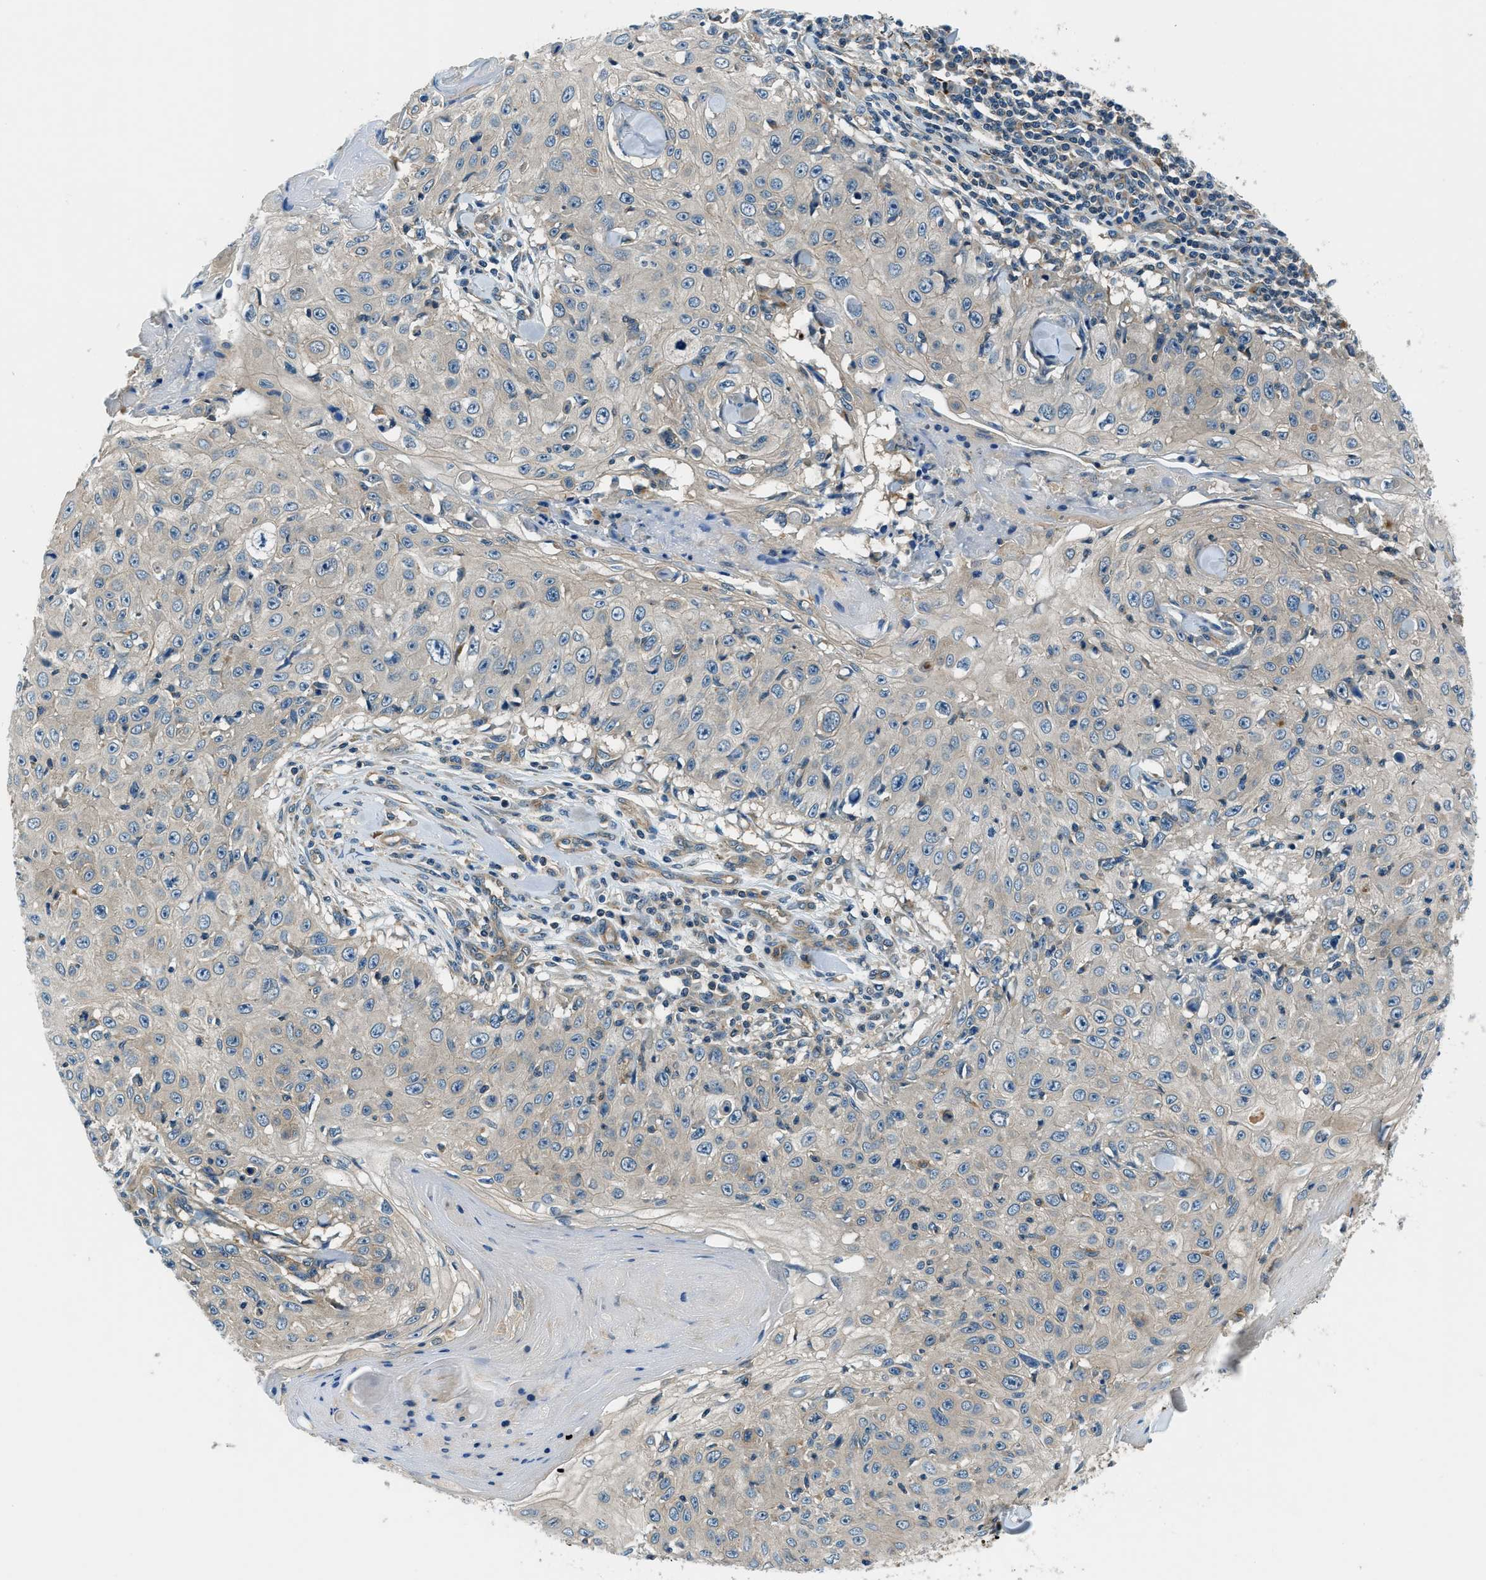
{"staining": {"intensity": "negative", "quantity": "none", "location": "none"}, "tissue": "skin cancer", "cell_type": "Tumor cells", "image_type": "cancer", "snomed": [{"axis": "morphology", "description": "Squamous cell carcinoma, NOS"}, {"axis": "topography", "description": "Skin"}], "caption": "A high-resolution histopathology image shows IHC staining of skin cancer, which reveals no significant staining in tumor cells. (Brightfield microscopy of DAB IHC at high magnification).", "gene": "SLC19A2", "patient": {"sex": "male", "age": 86}}